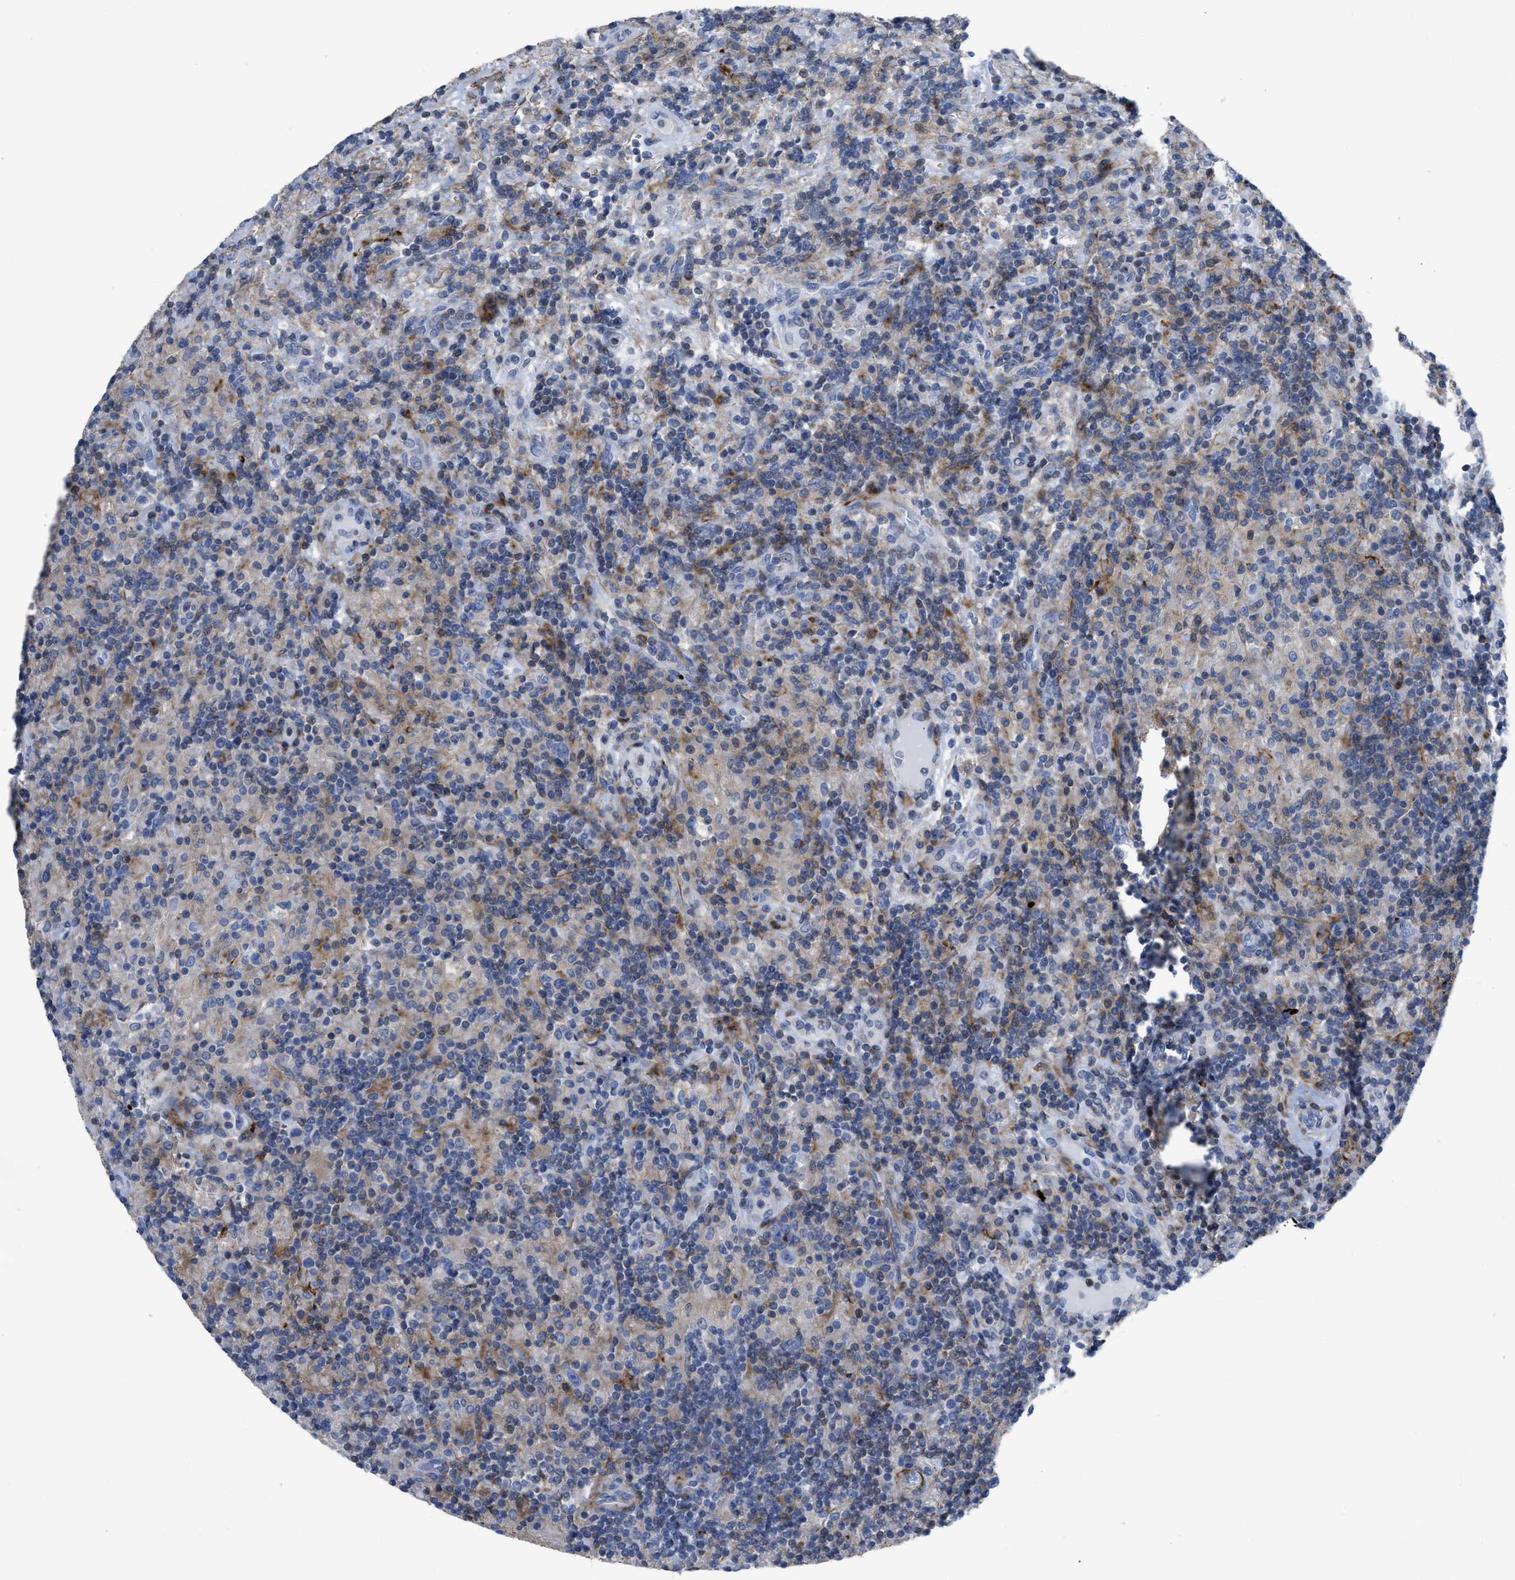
{"staining": {"intensity": "negative", "quantity": "none", "location": "none"}, "tissue": "lymphoma", "cell_type": "Tumor cells", "image_type": "cancer", "snomed": [{"axis": "morphology", "description": "Hodgkin's disease, NOS"}, {"axis": "topography", "description": "Lymph node"}], "caption": "The image shows no staining of tumor cells in lymphoma.", "gene": "PRMT2", "patient": {"sex": "male", "age": 70}}